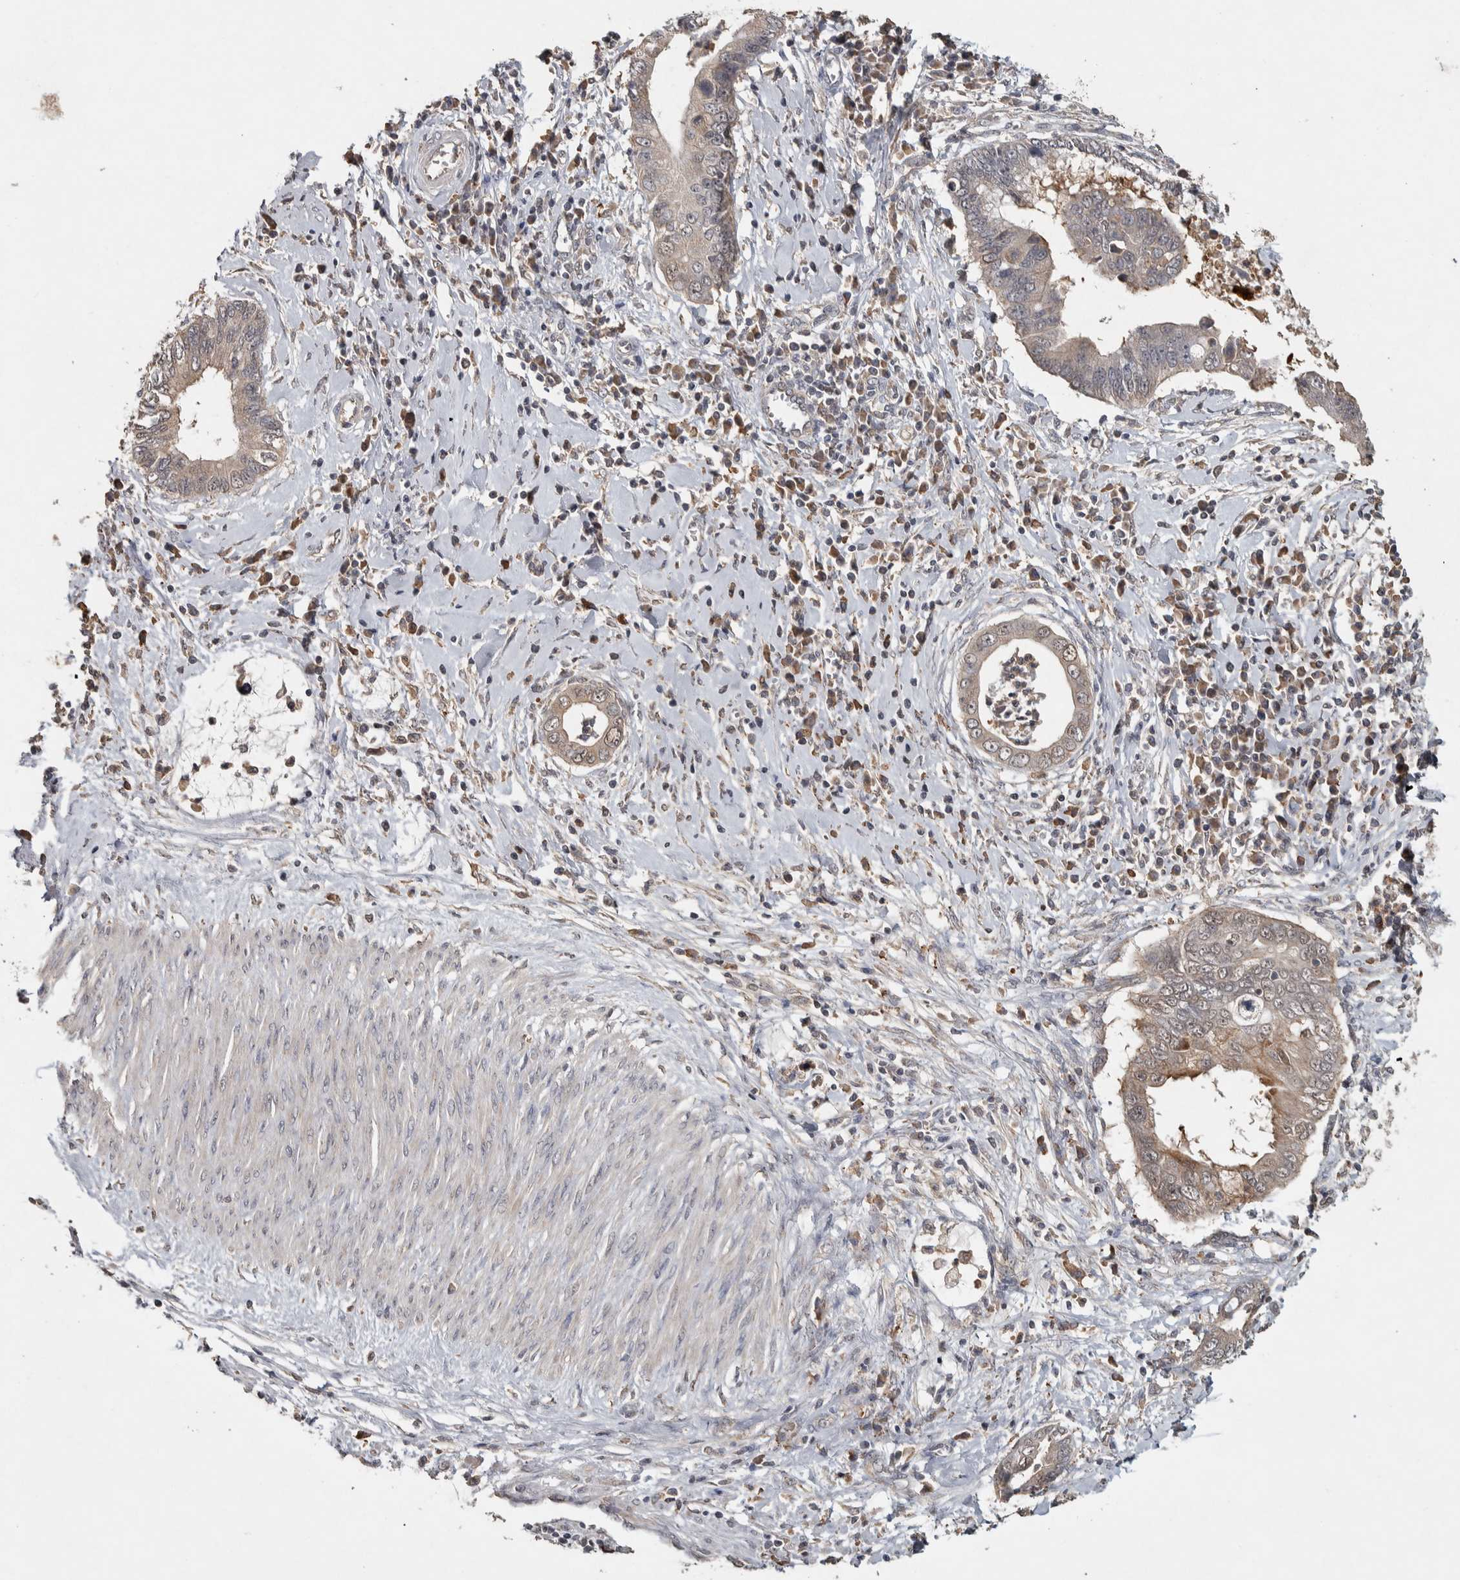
{"staining": {"intensity": "weak", "quantity": "<25%", "location": "cytoplasmic/membranous"}, "tissue": "cervical cancer", "cell_type": "Tumor cells", "image_type": "cancer", "snomed": [{"axis": "morphology", "description": "Adenocarcinoma, NOS"}, {"axis": "topography", "description": "Cervix"}], "caption": "Photomicrograph shows no significant protein expression in tumor cells of adenocarcinoma (cervical).", "gene": "EIF3H", "patient": {"sex": "female", "age": 44}}